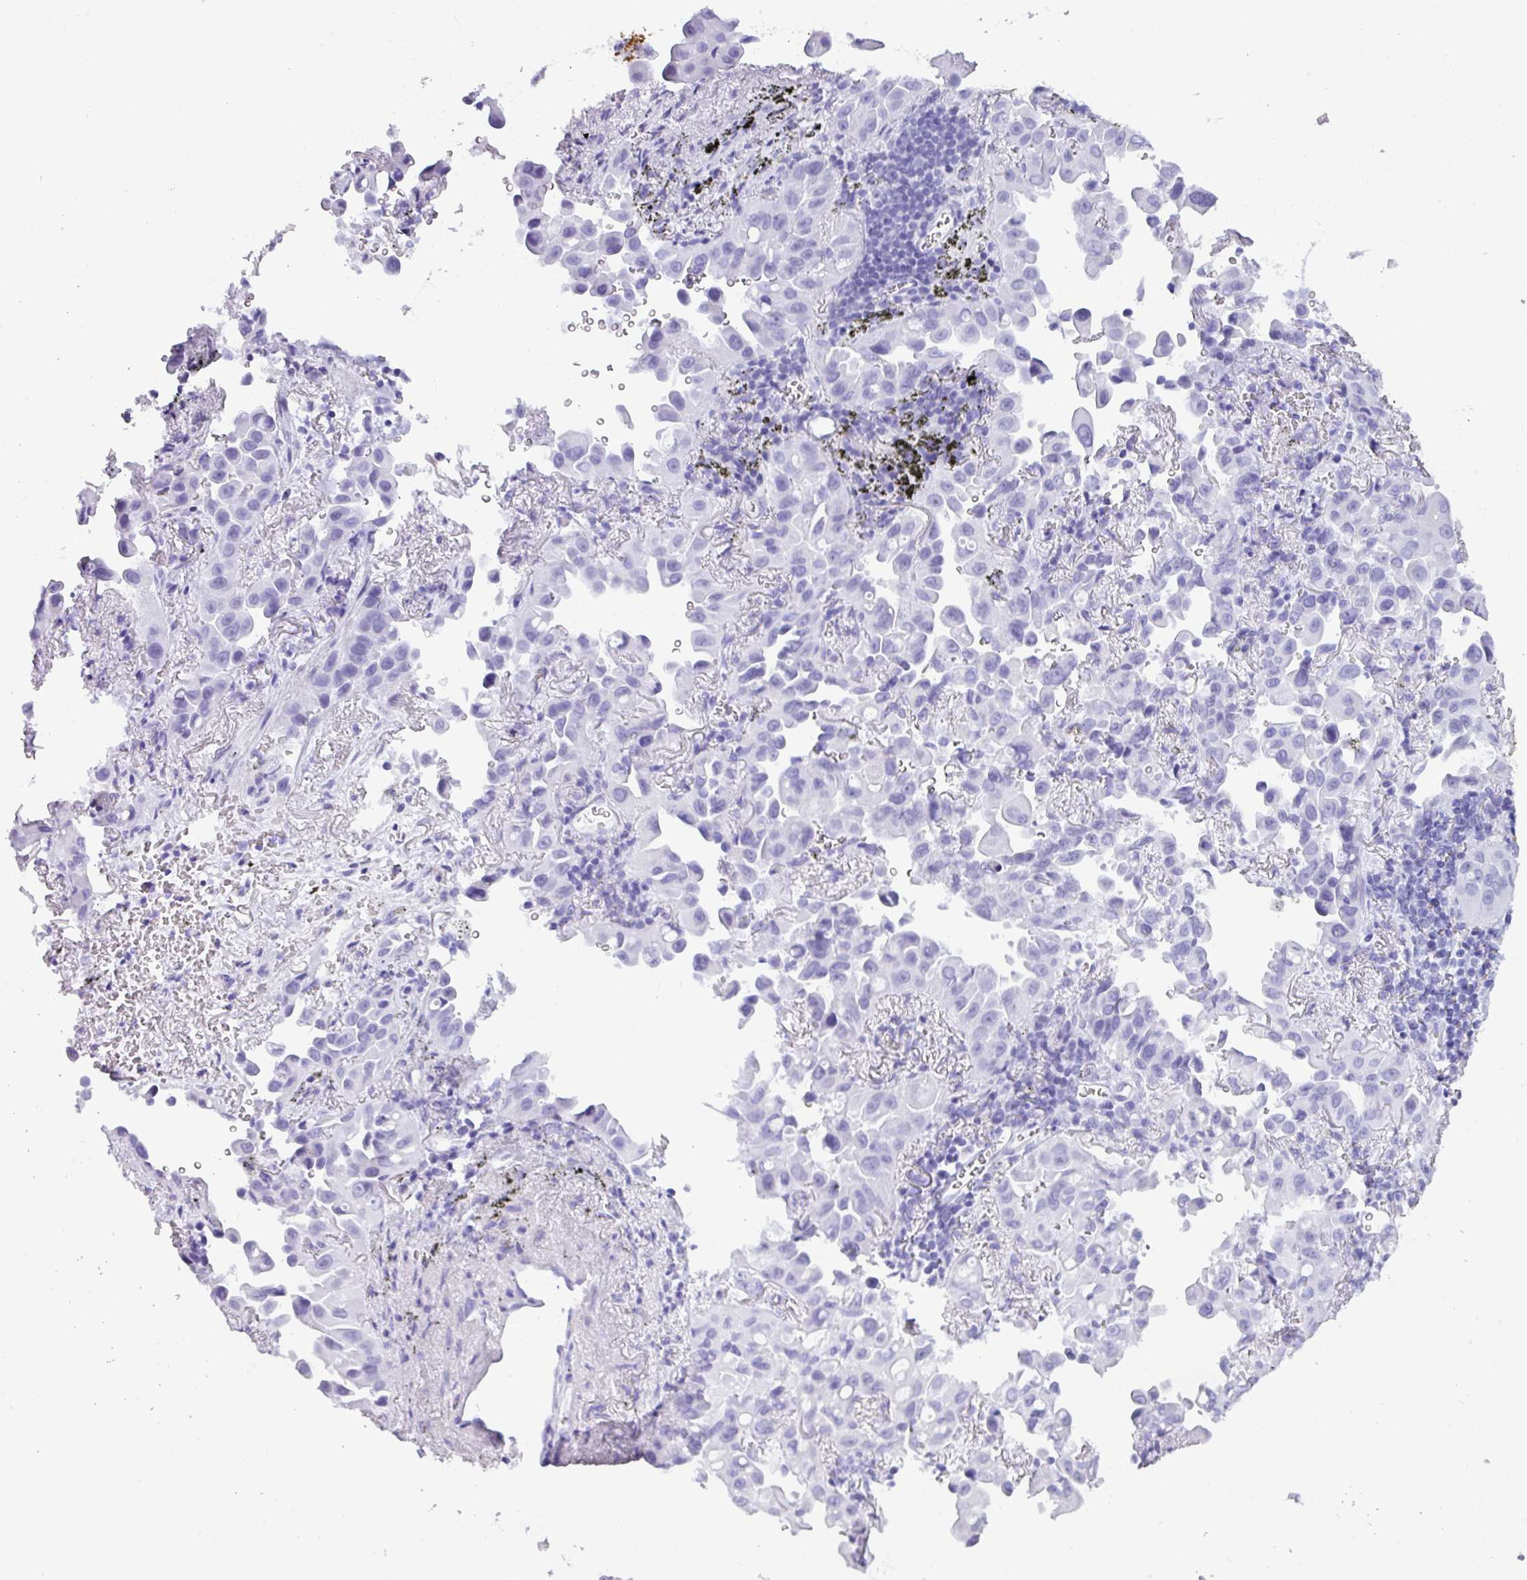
{"staining": {"intensity": "negative", "quantity": "none", "location": "none"}, "tissue": "lung cancer", "cell_type": "Tumor cells", "image_type": "cancer", "snomed": [{"axis": "morphology", "description": "Adenocarcinoma, NOS"}, {"axis": "topography", "description": "Lung"}], "caption": "There is no significant positivity in tumor cells of lung adenocarcinoma. (Stains: DAB immunohistochemistry (IHC) with hematoxylin counter stain, Microscopy: brightfield microscopy at high magnification).", "gene": "ZNF524", "patient": {"sex": "male", "age": 68}}